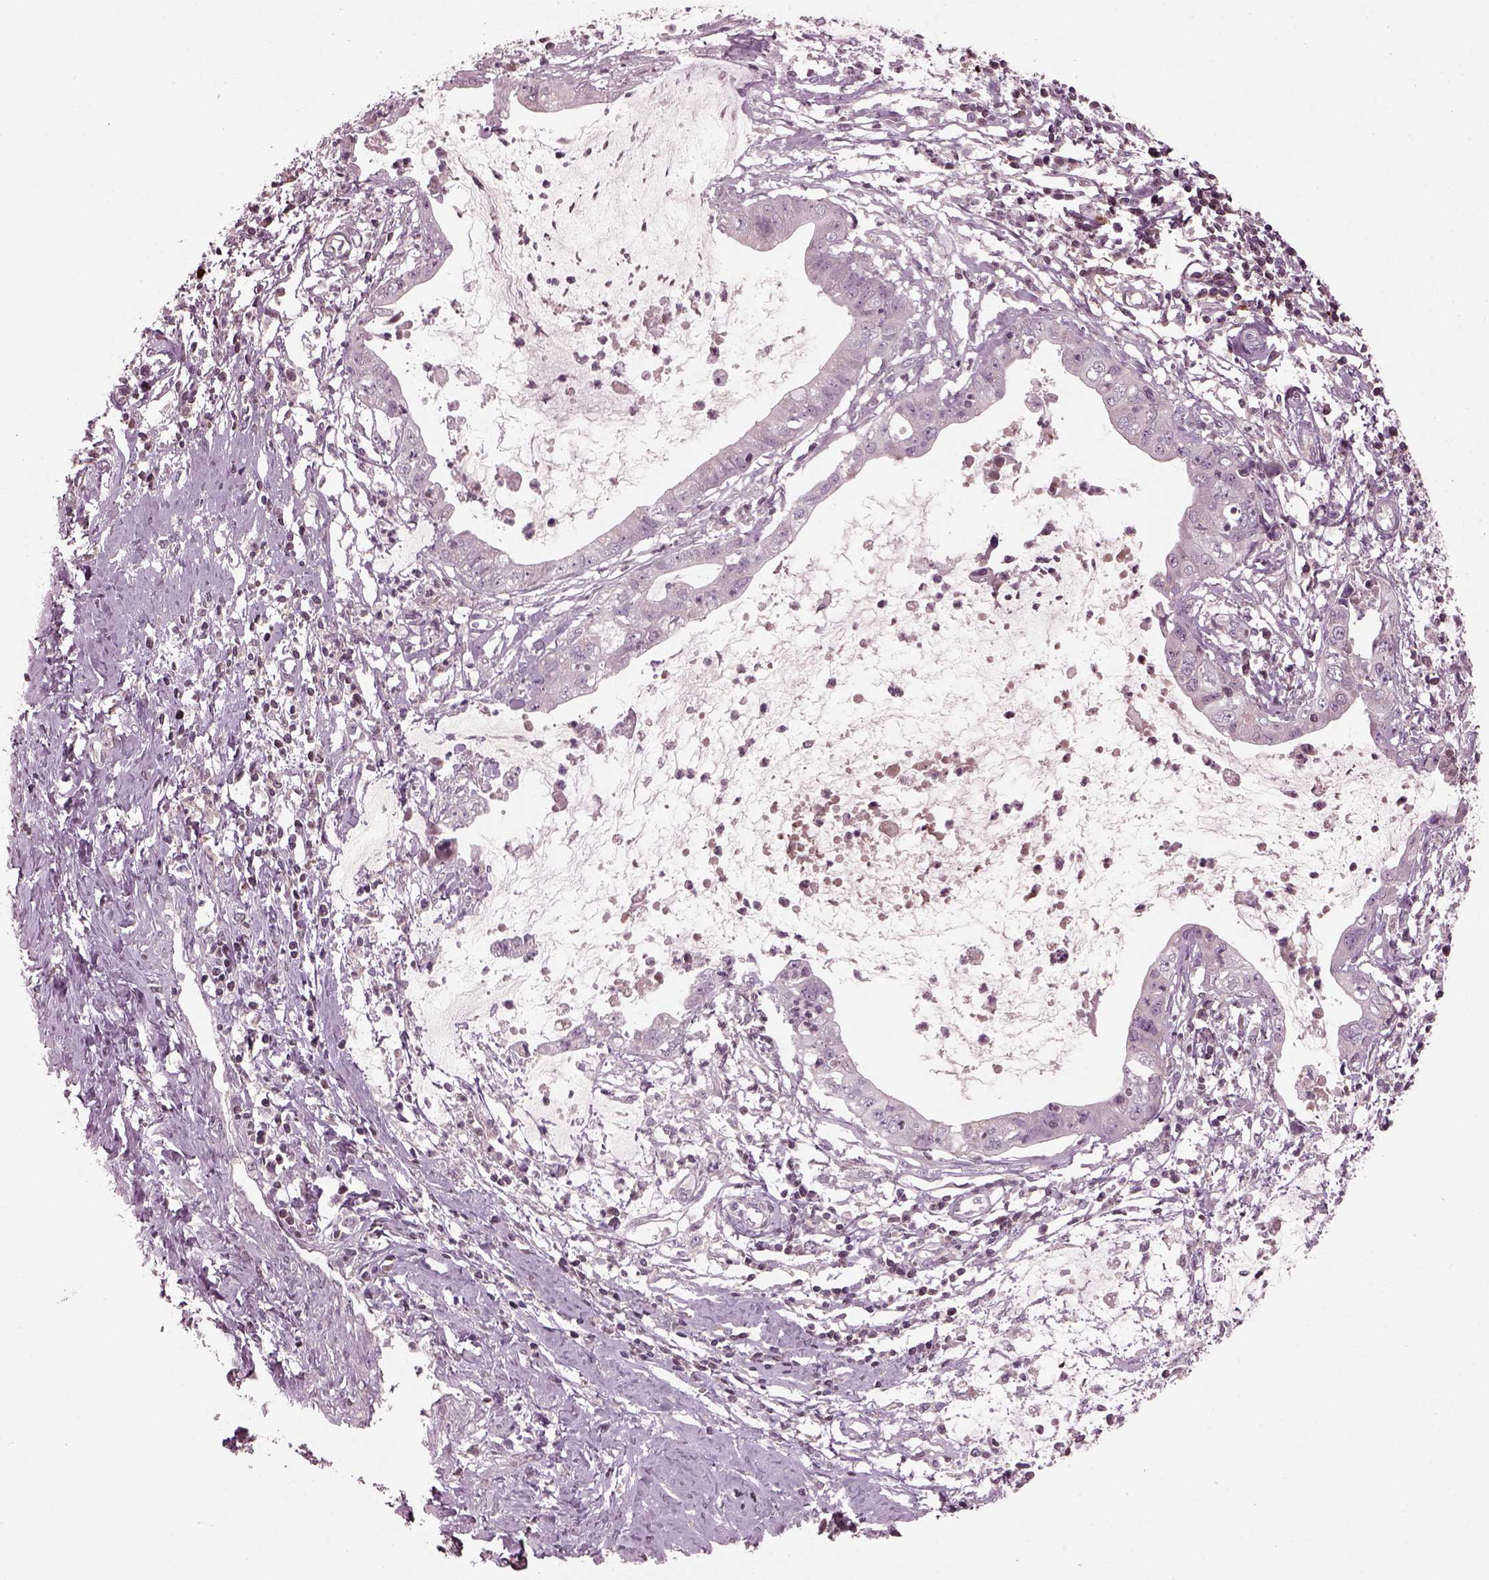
{"staining": {"intensity": "negative", "quantity": "none", "location": "none"}, "tissue": "cervical cancer", "cell_type": "Tumor cells", "image_type": "cancer", "snomed": [{"axis": "morphology", "description": "Normal tissue, NOS"}, {"axis": "morphology", "description": "Adenocarcinoma, NOS"}, {"axis": "topography", "description": "Cervix"}], "caption": "Immunohistochemical staining of human adenocarcinoma (cervical) demonstrates no significant staining in tumor cells.", "gene": "PTX4", "patient": {"sex": "female", "age": 38}}